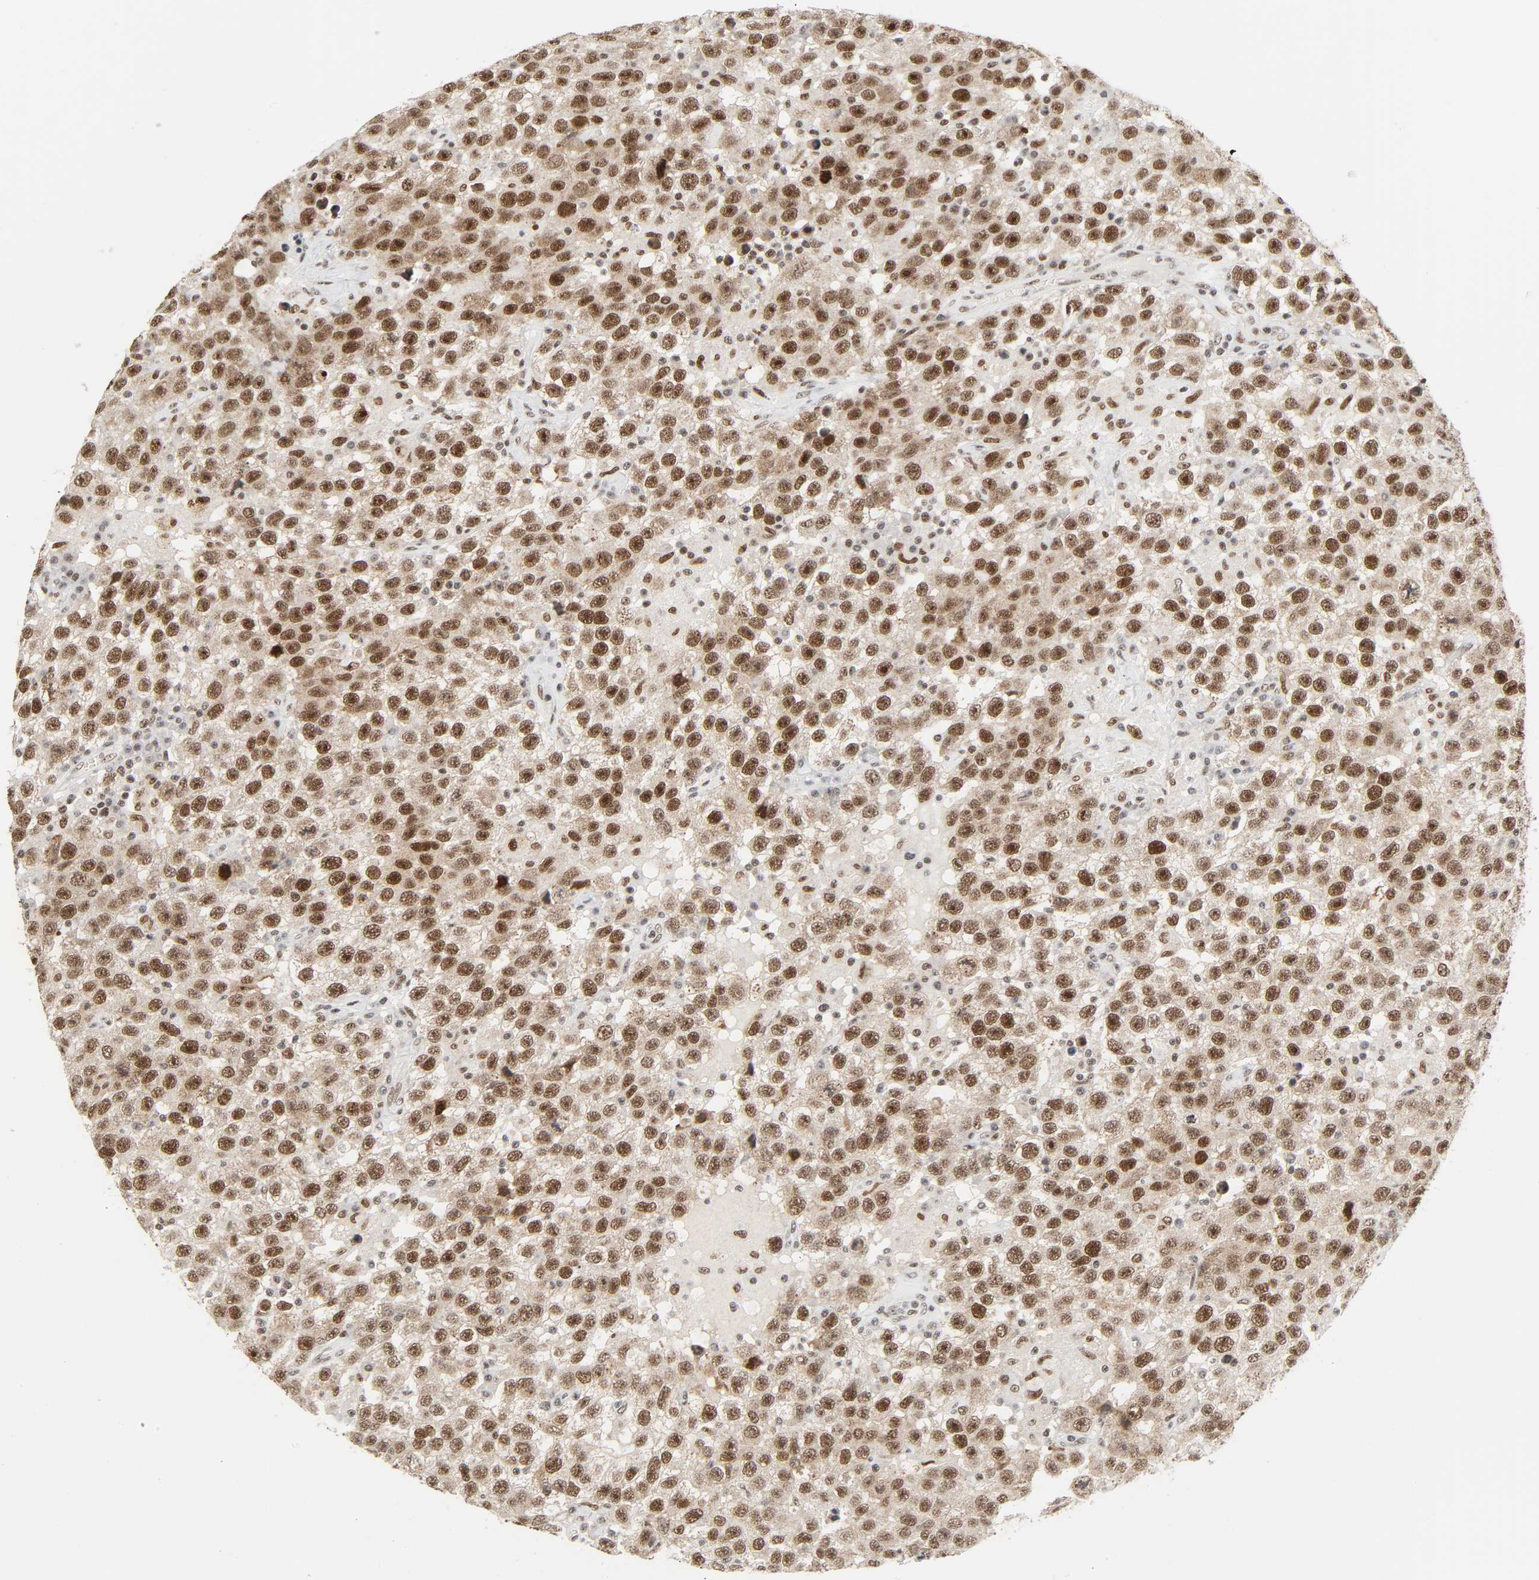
{"staining": {"intensity": "strong", "quantity": ">75%", "location": "nuclear"}, "tissue": "testis cancer", "cell_type": "Tumor cells", "image_type": "cancer", "snomed": [{"axis": "morphology", "description": "Seminoma, NOS"}, {"axis": "topography", "description": "Testis"}], "caption": "Immunohistochemistry (IHC) of human seminoma (testis) exhibits high levels of strong nuclear positivity in about >75% of tumor cells. (DAB (3,3'-diaminobenzidine) IHC, brown staining for protein, blue staining for nuclei).", "gene": "CDK7", "patient": {"sex": "male", "age": 41}}